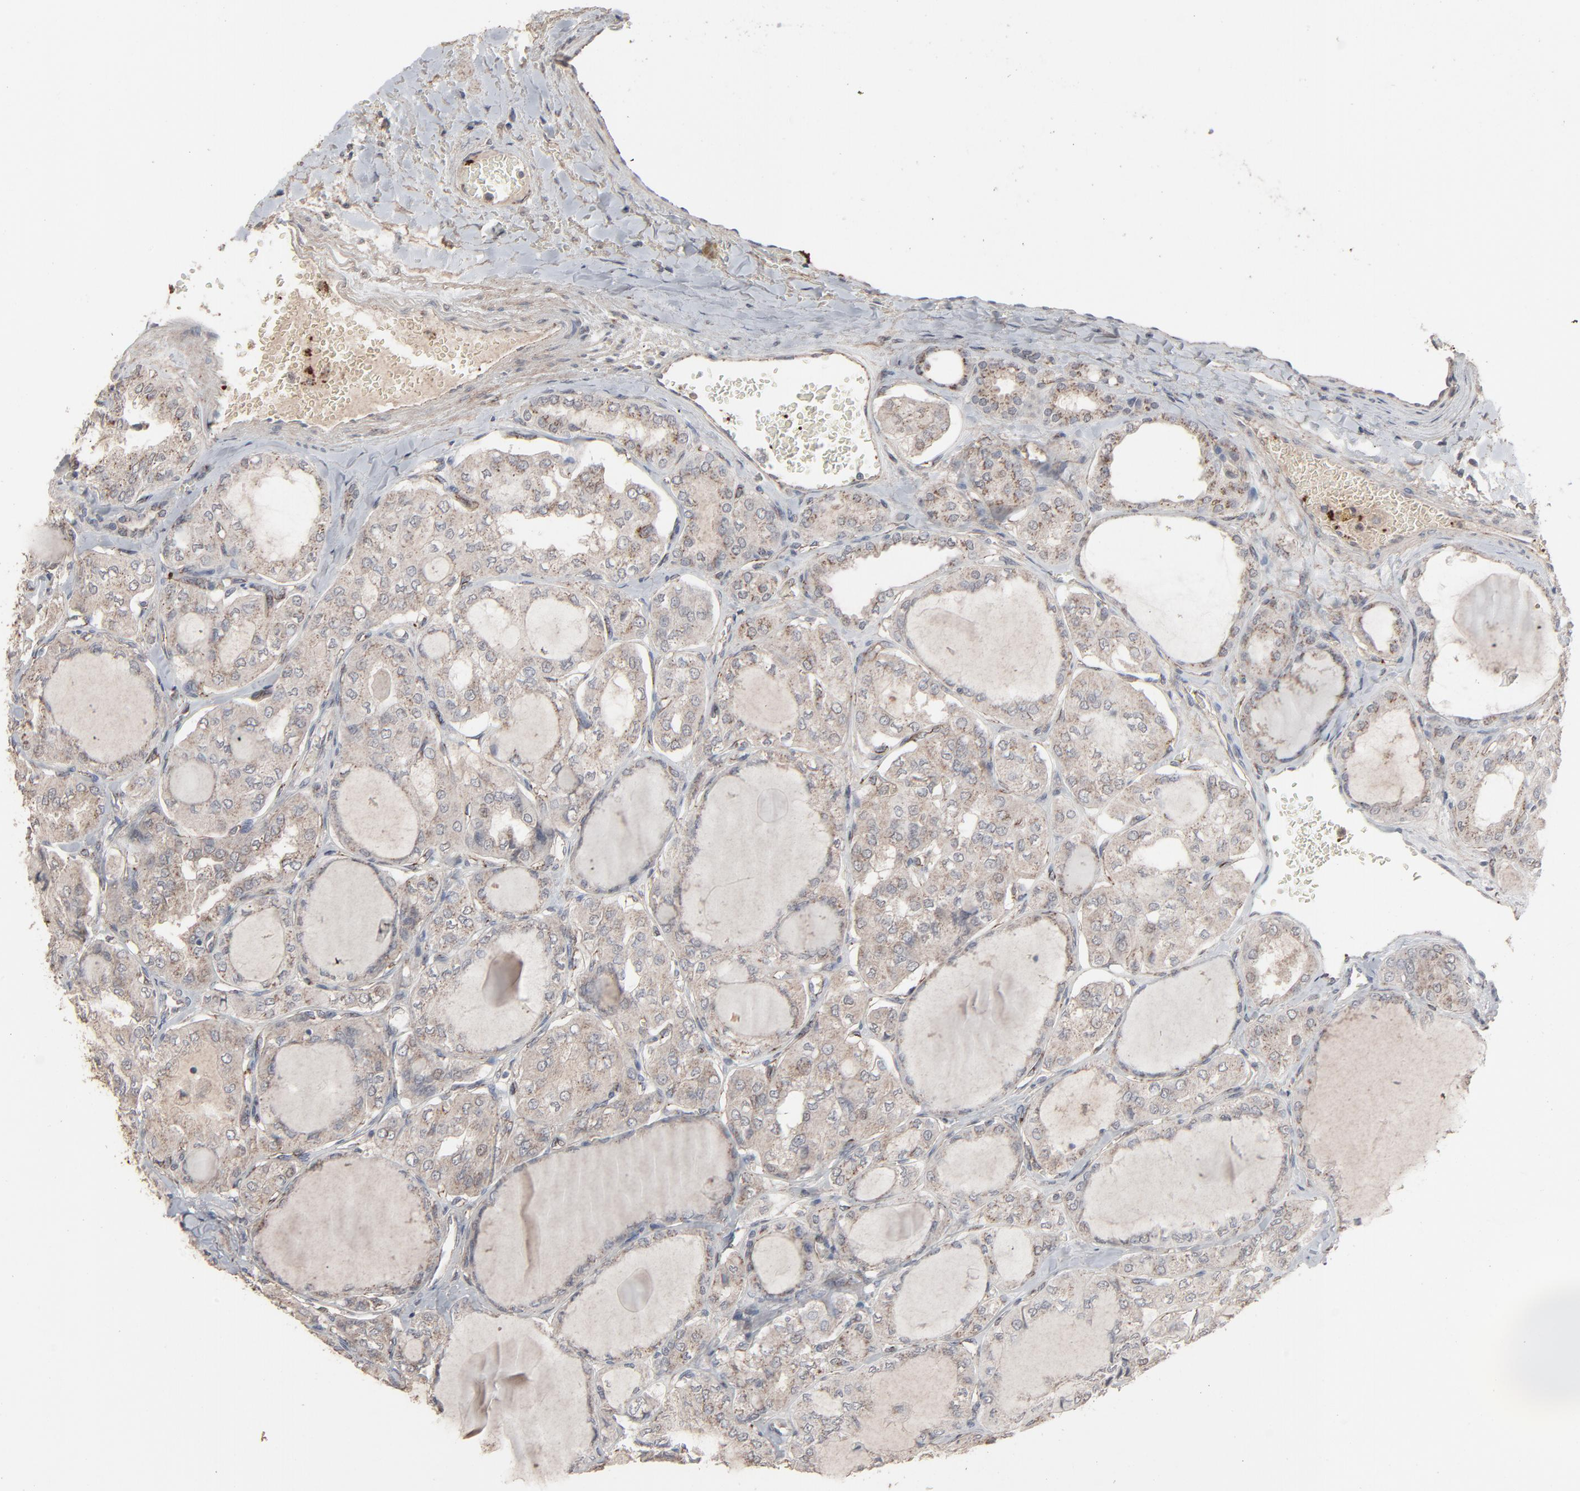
{"staining": {"intensity": "weak", "quantity": ">75%", "location": "cytoplasmic/membranous"}, "tissue": "thyroid cancer", "cell_type": "Tumor cells", "image_type": "cancer", "snomed": [{"axis": "morphology", "description": "Papillary adenocarcinoma, NOS"}, {"axis": "topography", "description": "Thyroid gland"}], "caption": "Papillary adenocarcinoma (thyroid) stained with a protein marker exhibits weak staining in tumor cells.", "gene": "JAM3", "patient": {"sex": "male", "age": 20}}